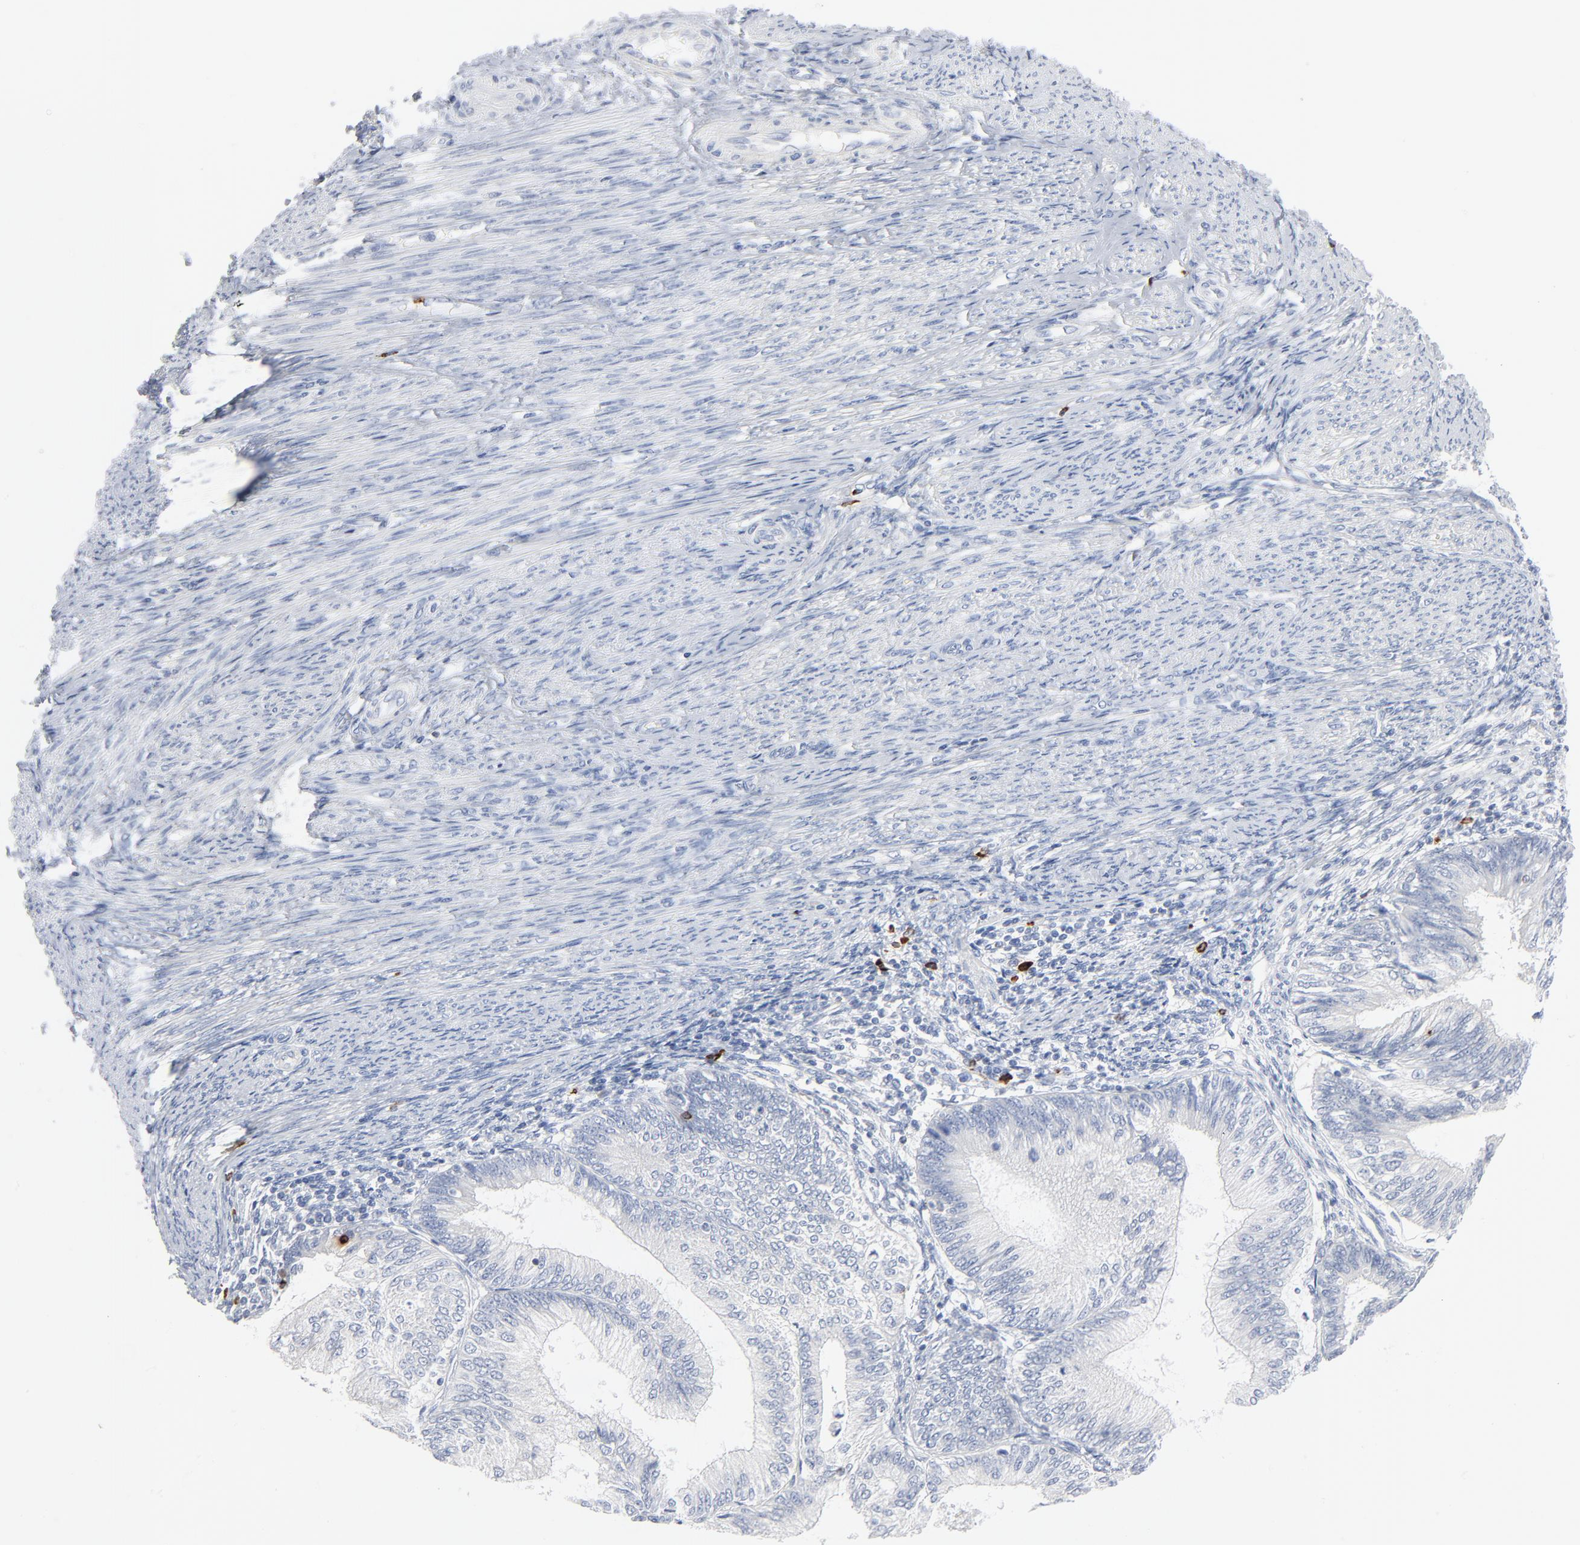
{"staining": {"intensity": "negative", "quantity": "none", "location": "none"}, "tissue": "endometrial cancer", "cell_type": "Tumor cells", "image_type": "cancer", "snomed": [{"axis": "morphology", "description": "Adenocarcinoma, NOS"}, {"axis": "topography", "description": "Endometrium"}], "caption": "High power microscopy histopathology image of an immunohistochemistry (IHC) photomicrograph of adenocarcinoma (endometrial), revealing no significant expression in tumor cells.", "gene": "GZMB", "patient": {"sex": "female", "age": 55}}